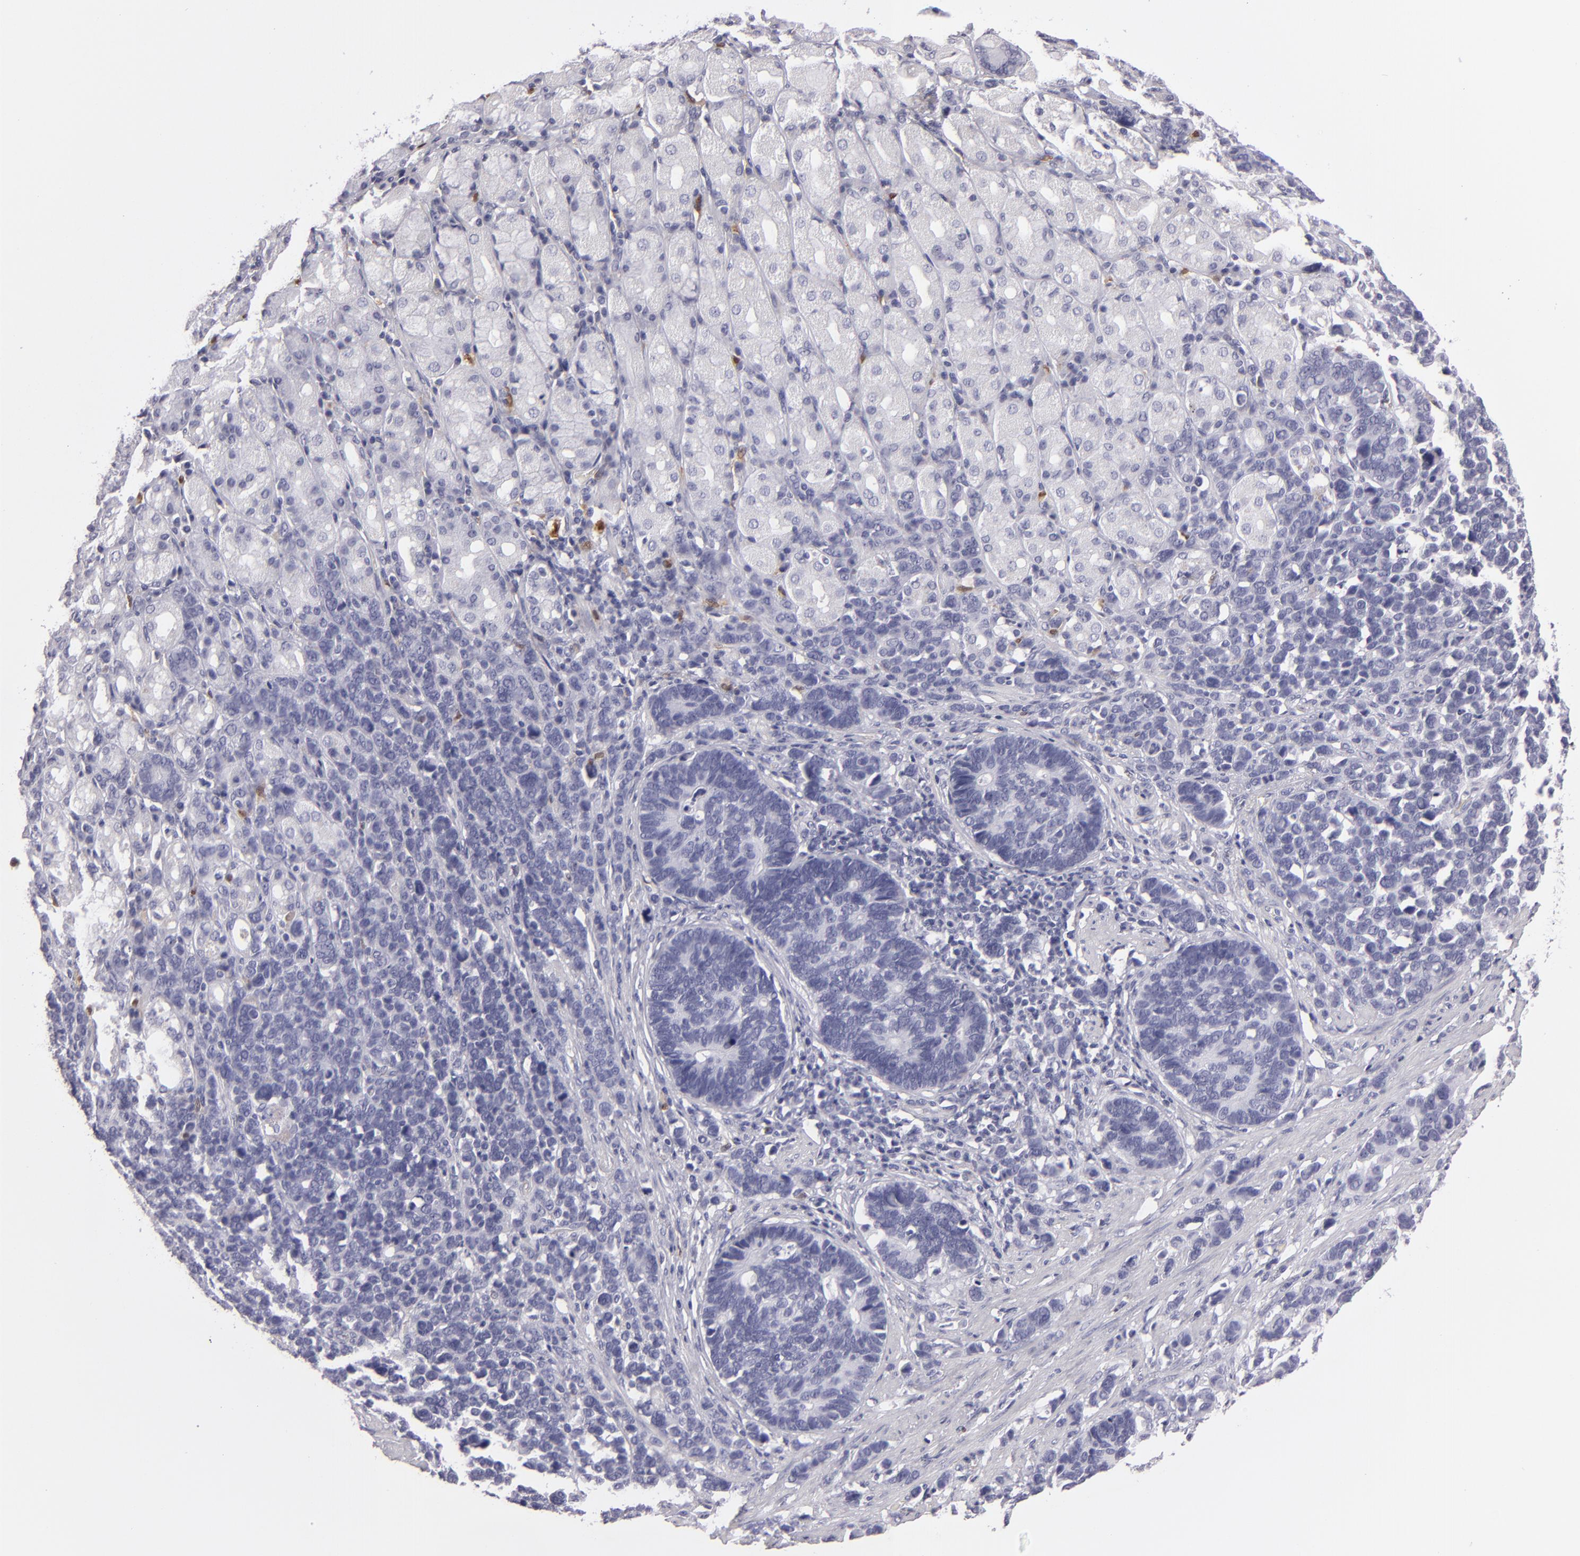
{"staining": {"intensity": "negative", "quantity": "none", "location": "none"}, "tissue": "stomach cancer", "cell_type": "Tumor cells", "image_type": "cancer", "snomed": [{"axis": "morphology", "description": "Adenocarcinoma, NOS"}, {"axis": "topography", "description": "Stomach, upper"}], "caption": "IHC of human adenocarcinoma (stomach) shows no staining in tumor cells.", "gene": "F13A1", "patient": {"sex": "male", "age": 71}}